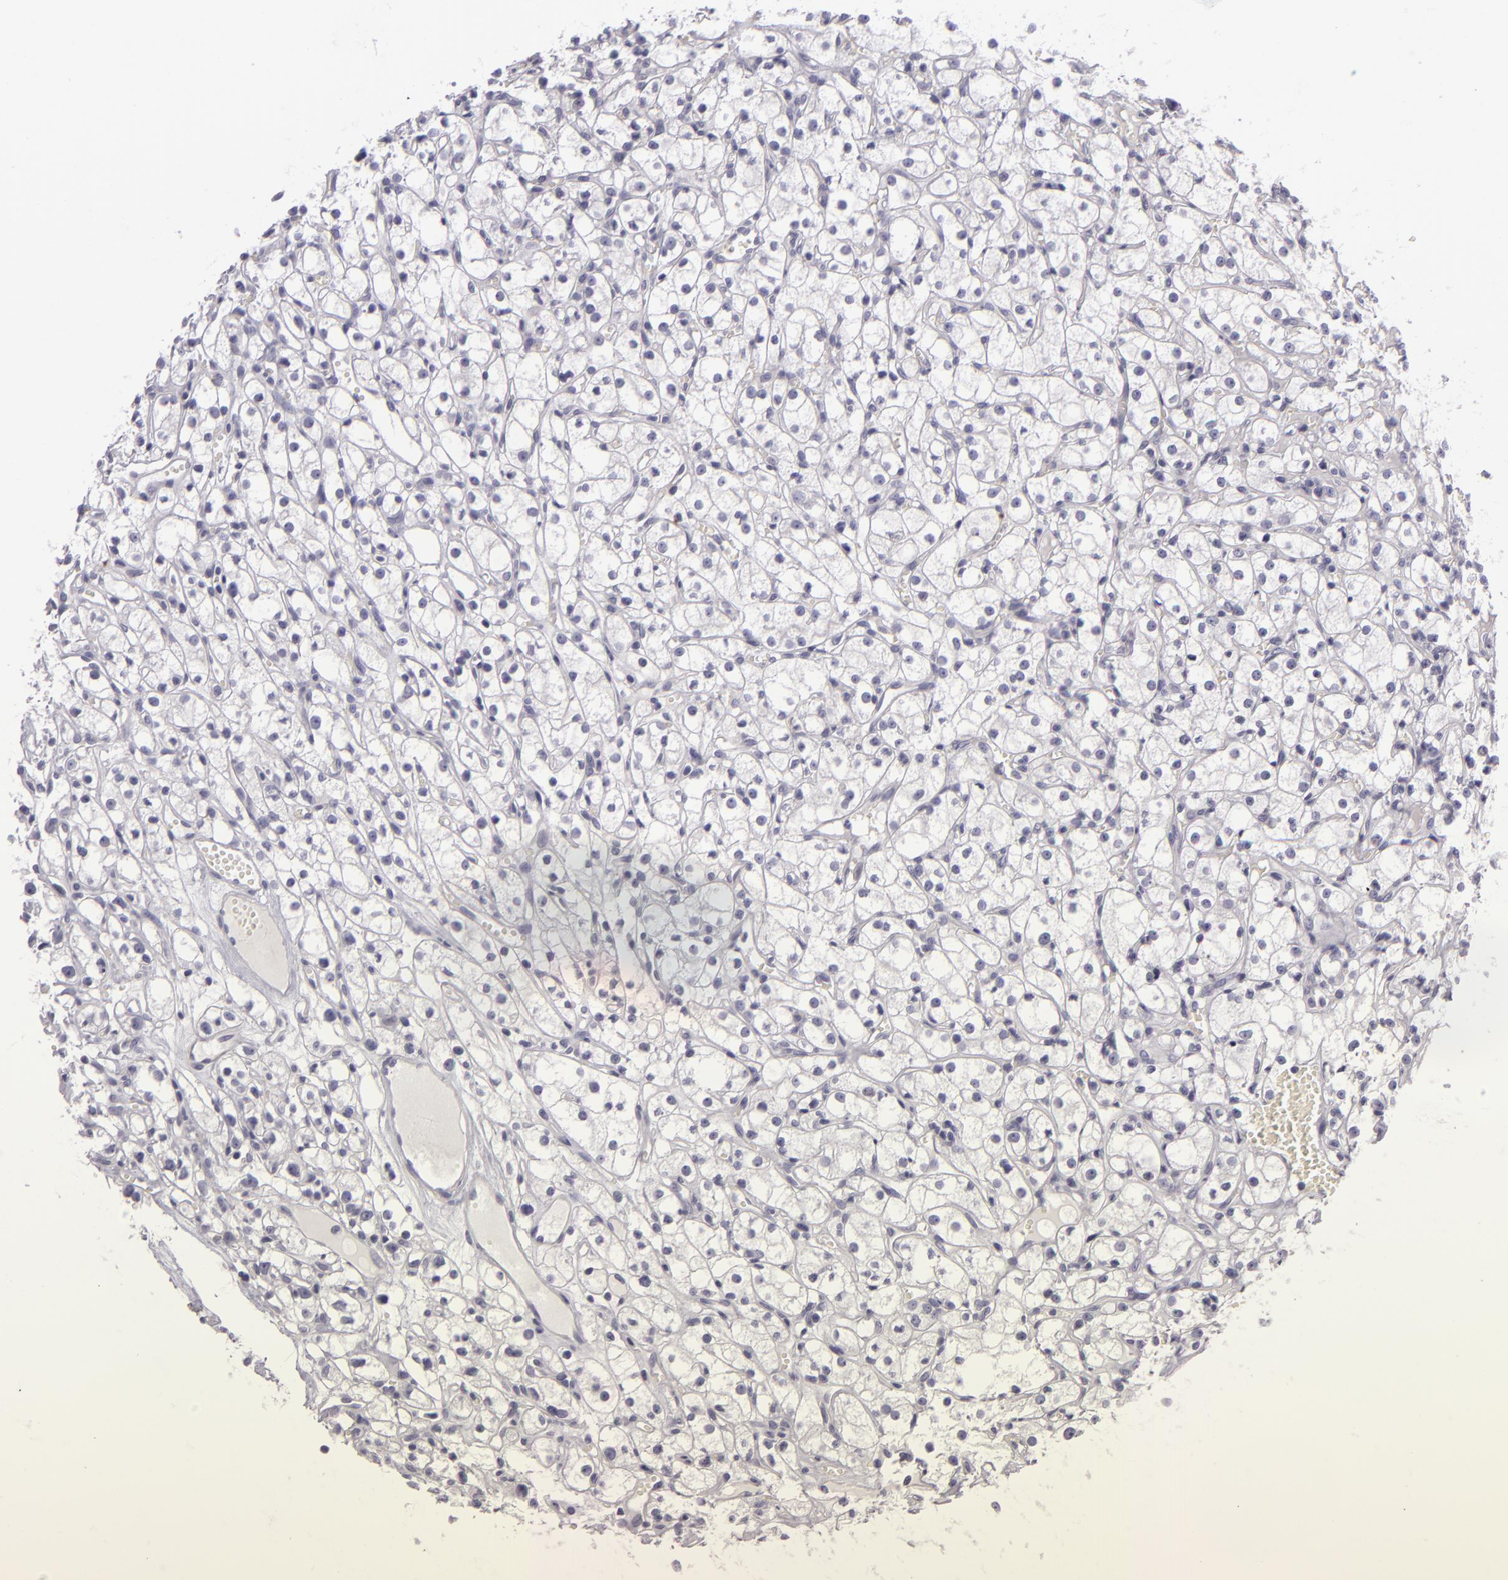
{"staining": {"intensity": "negative", "quantity": "none", "location": "none"}, "tissue": "renal cancer", "cell_type": "Tumor cells", "image_type": "cancer", "snomed": [{"axis": "morphology", "description": "Adenocarcinoma, NOS"}, {"axis": "topography", "description": "Kidney"}], "caption": "This is a photomicrograph of IHC staining of renal cancer (adenocarcinoma), which shows no expression in tumor cells.", "gene": "EGFL6", "patient": {"sex": "male", "age": 61}}